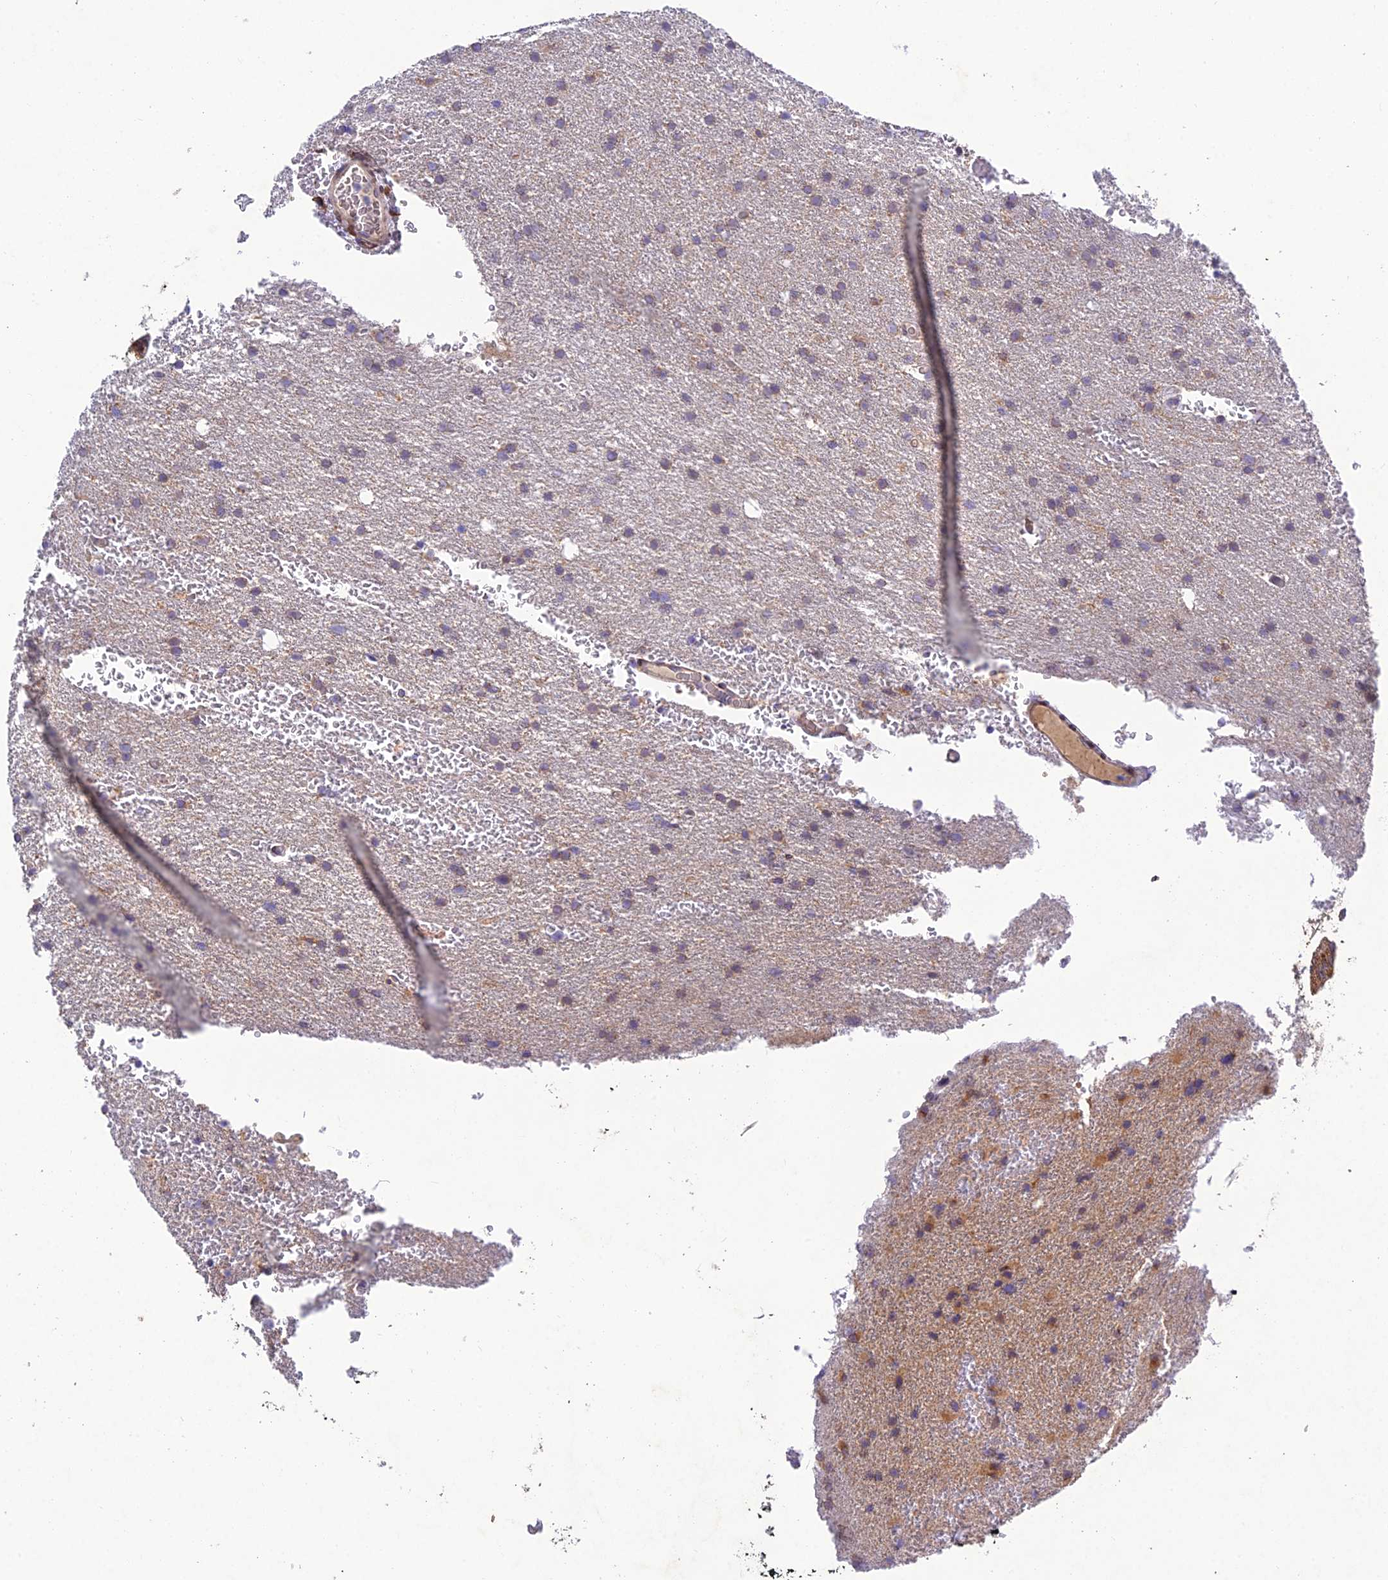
{"staining": {"intensity": "negative", "quantity": "none", "location": "none"}, "tissue": "glioma", "cell_type": "Tumor cells", "image_type": "cancer", "snomed": [{"axis": "morphology", "description": "Glioma, malignant, High grade"}, {"axis": "topography", "description": "Cerebral cortex"}], "caption": "This is an IHC image of malignant high-grade glioma. There is no positivity in tumor cells.", "gene": "MGAT2", "patient": {"sex": "female", "age": 36}}